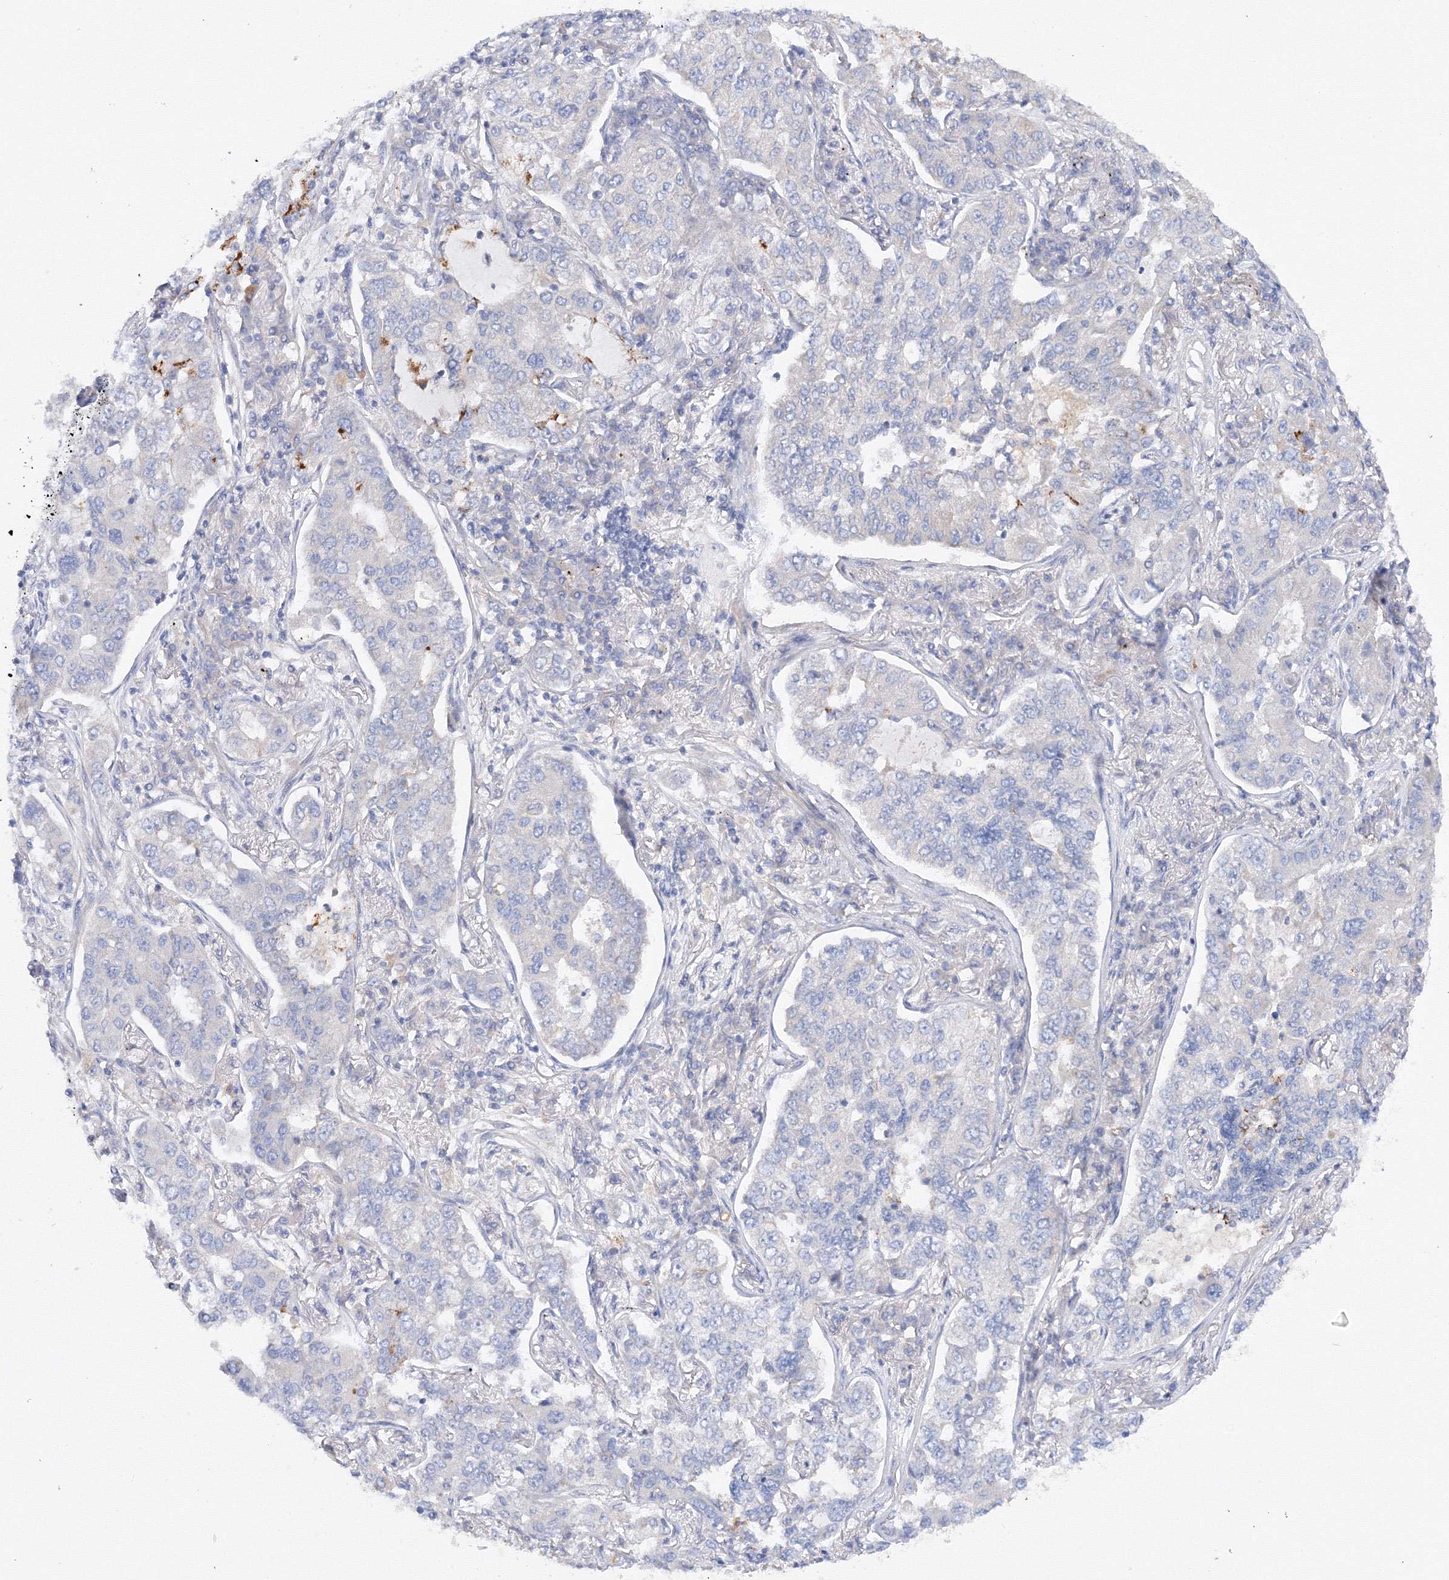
{"staining": {"intensity": "negative", "quantity": "none", "location": "none"}, "tissue": "lung cancer", "cell_type": "Tumor cells", "image_type": "cancer", "snomed": [{"axis": "morphology", "description": "Adenocarcinoma, NOS"}, {"axis": "topography", "description": "Lung"}], "caption": "Lung adenocarcinoma stained for a protein using IHC reveals no expression tumor cells.", "gene": "DIS3L2", "patient": {"sex": "male", "age": 49}}